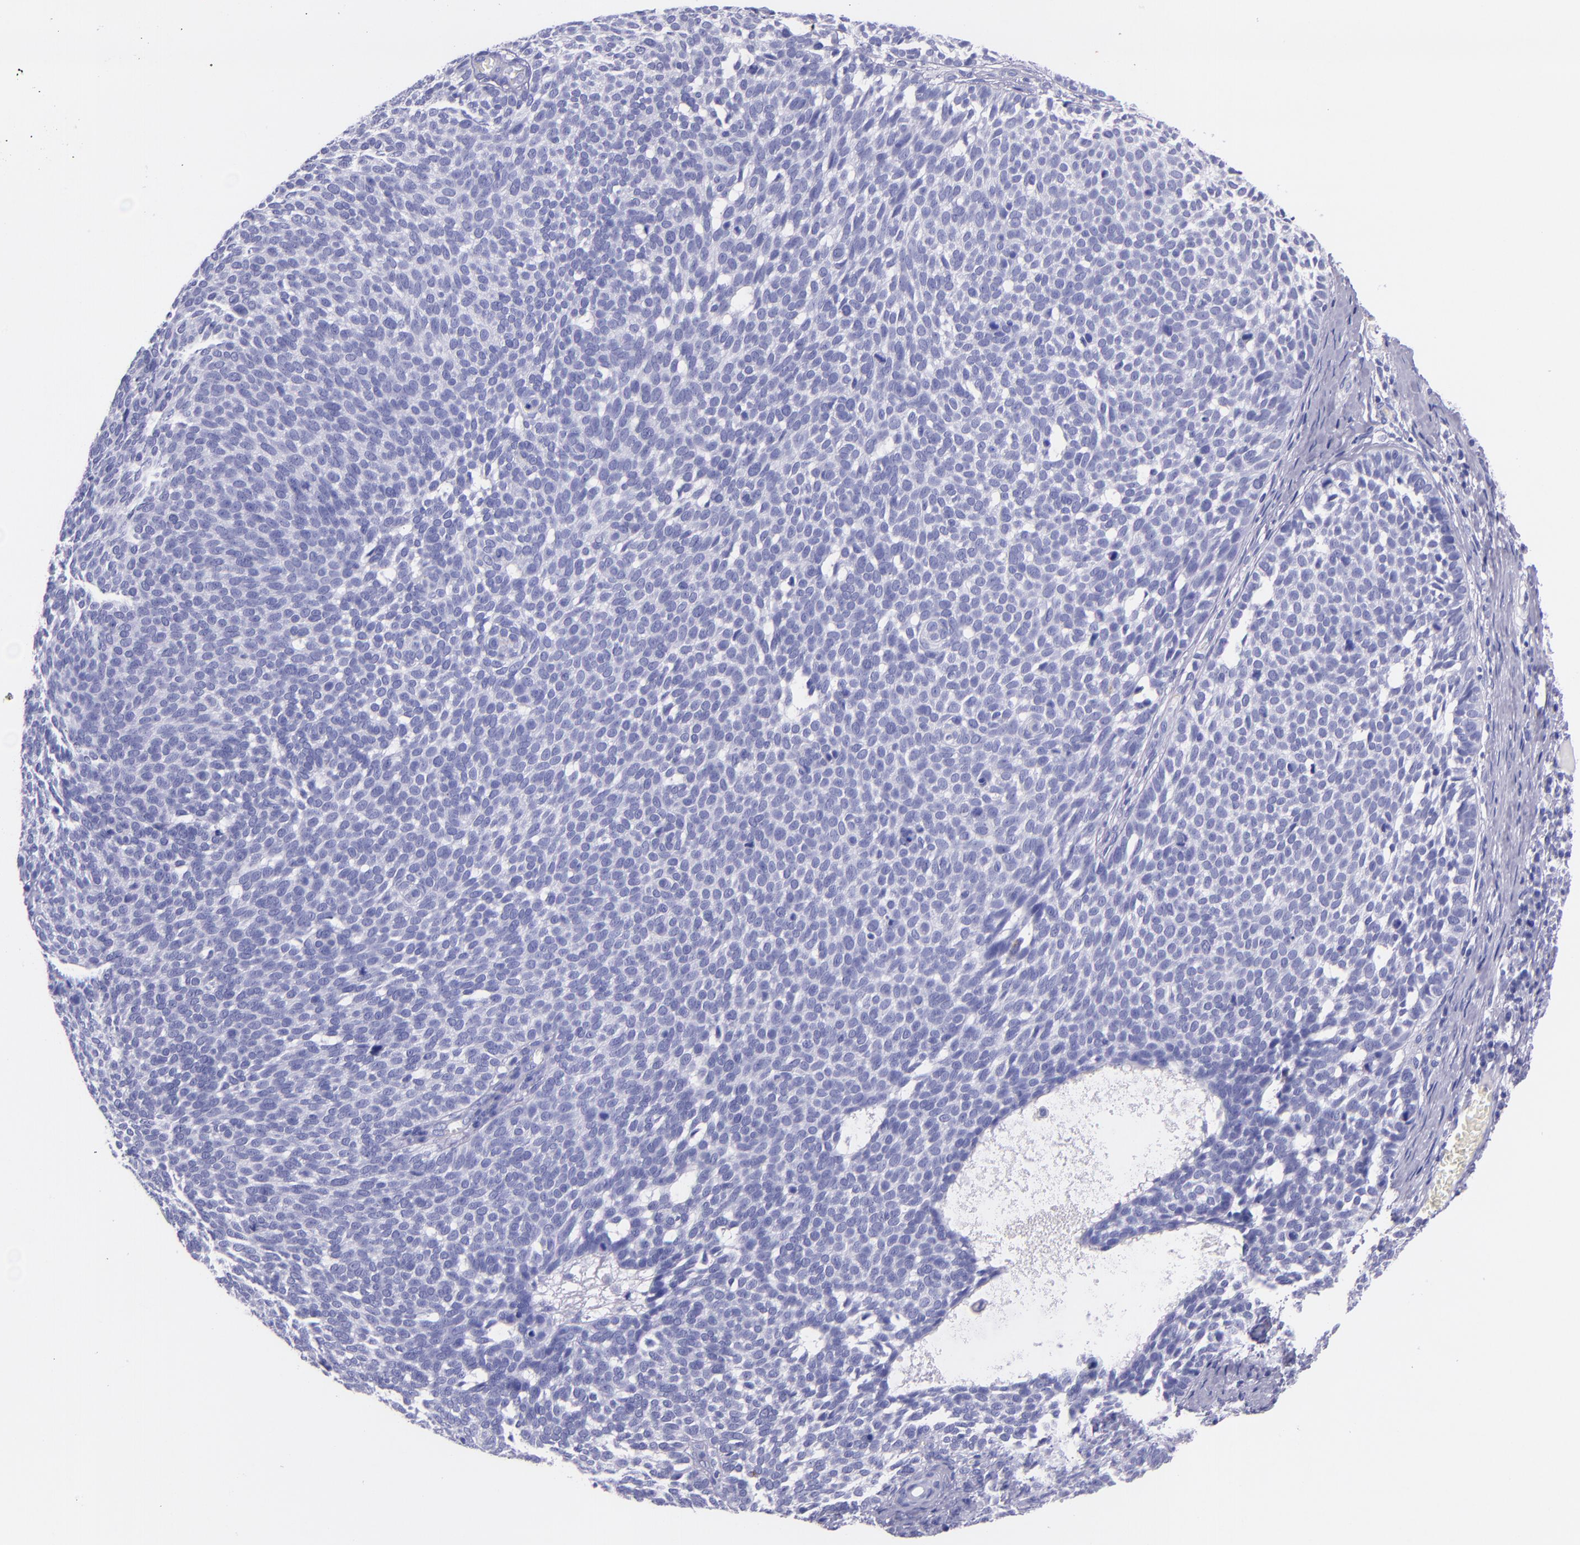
{"staining": {"intensity": "negative", "quantity": "none", "location": "none"}, "tissue": "skin cancer", "cell_type": "Tumor cells", "image_type": "cancer", "snomed": [{"axis": "morphology", "description": "Basal cell carcinoma"}, {"axis": "topography", "description": "Skin"}], "caption": "DAB (3,3'-diaminobenzidine) immunohistochemical staining of skin cancer demonstrates no significant positivity in tumor cells. (IHC, brightfield microscopy, high magnification).", "gene": "MBP", "patient": {"sex": "male", "age": 63}}